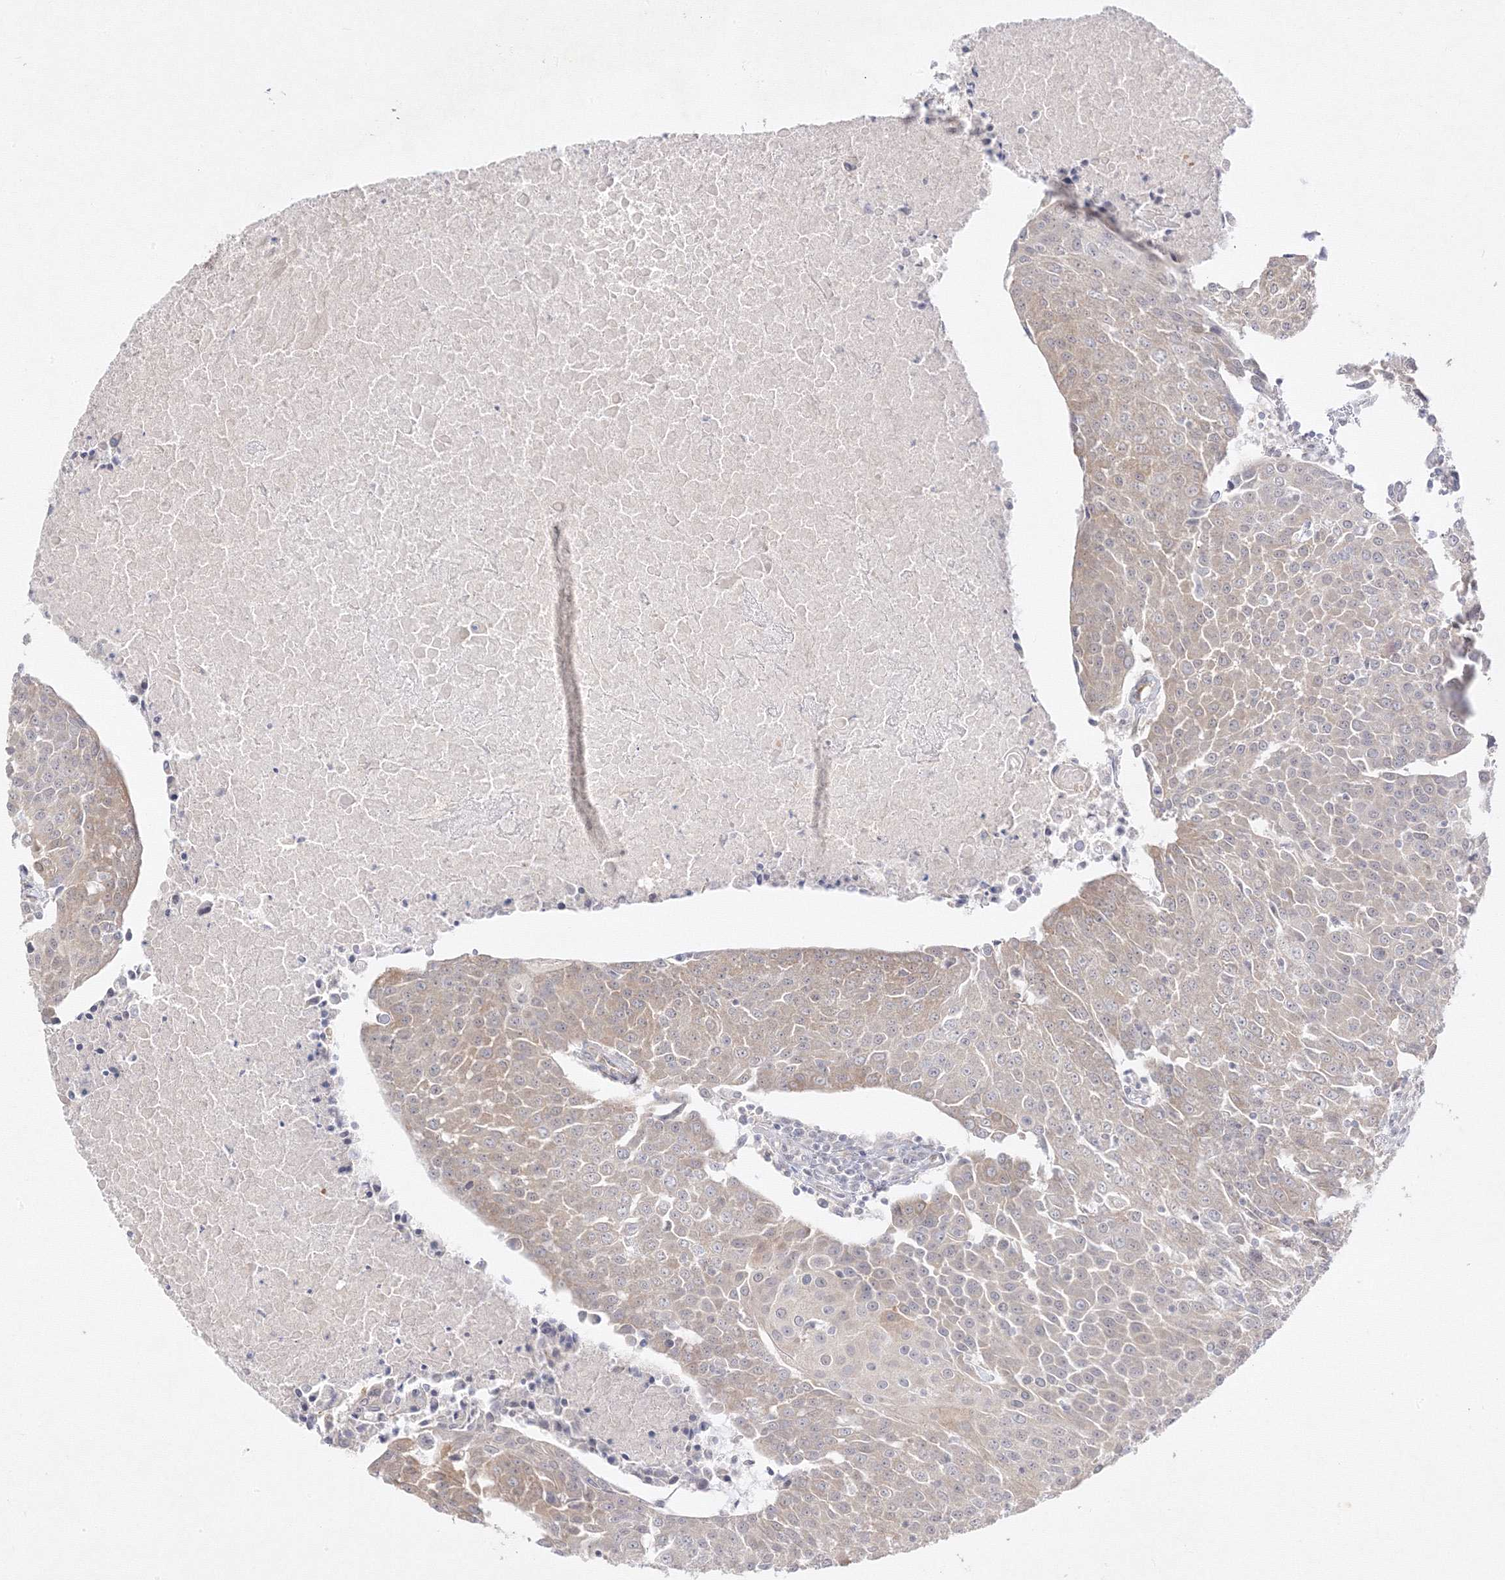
{"staining": {"intensity": "weak", "quantity": "25%-75%", "location": "cytoplasmic/membranous"}, "tissue": "urothelial cancer", "cell_type": "Tumor cells", "image_type": "cancer", "snomed": [{"axis": "morphology", "description": "Urothelial carcinoma, High grade"}, {"axis": "topography", "description": "Urinary bladder"}], "caption": "Urothelial cancer tissue exhibits weak cytoplasmic/membranous staining in approximately 25%-75% of tumor cells The protein of interest is stained brown, and the nuclei are stained in blue (DAB IHC with brightfield microscopy, high magnification).", "gene": "C2CD2", "patient": {"sex": "female", "age": 85}}